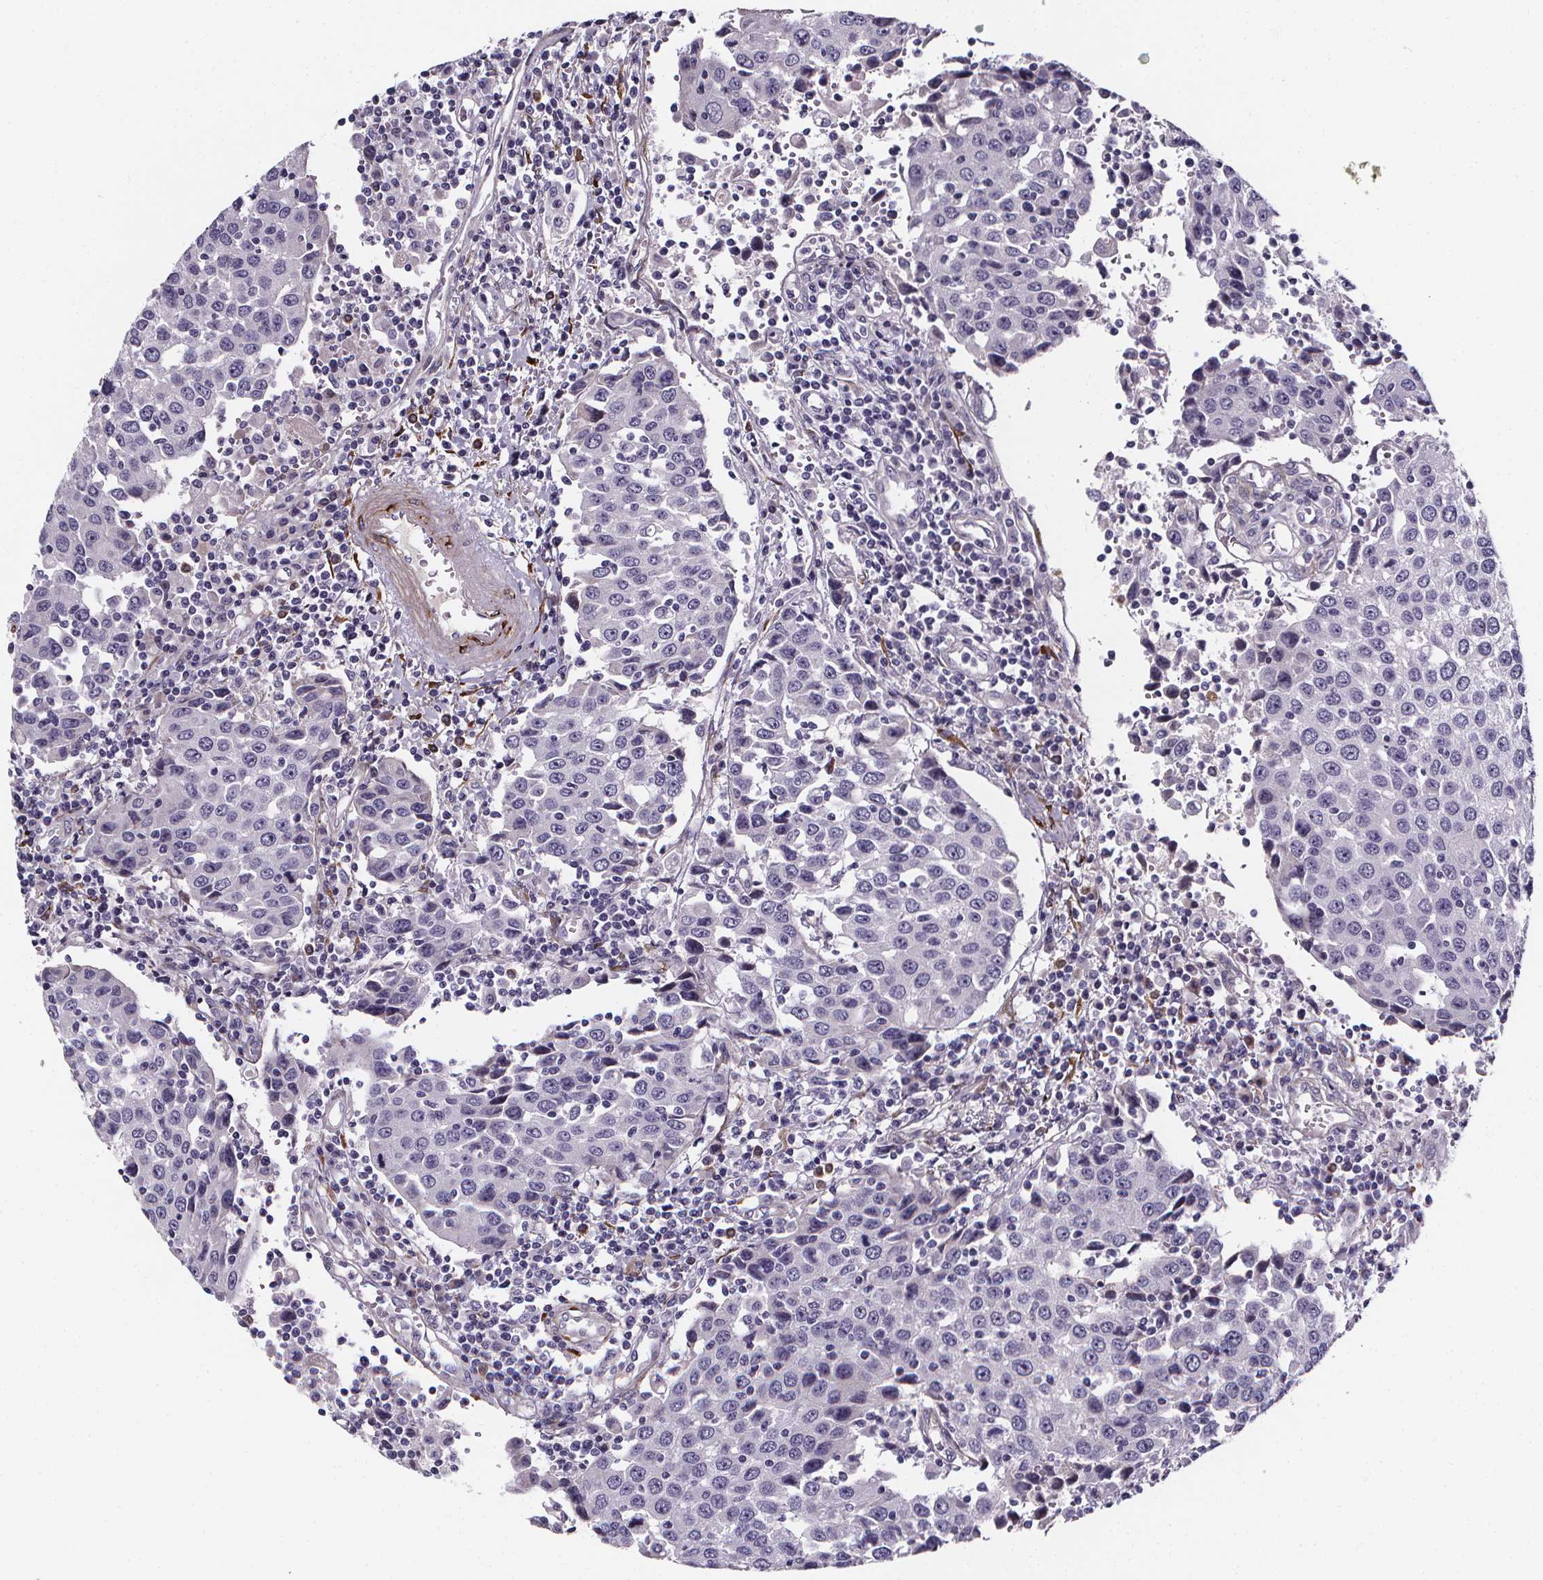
{"staining": {"intensity": "negative", "quantity": "none", "location": "none"}, "tissue": "urothelial cancer", "cell_type": "Tumor cells", "image_type": "cancer", "snomed": [{"axis": "morphology", "description": "Urothelial carcinoma, High grade"}, {"axis": "topography", "description": "Urinary bladder"}], "caption": "A photomicrograph of human high-grade urothelial carcinoma is negative for staining in tumor cells. The staining was performed using DAB (3,3'-diaminobenzidine) to visualize the protein expression in brown, while the nuclei were stained in blue with hematoxylin (Magnification: 20x).", "gene": "AEBP1", "patient": {"sex": "female", "age": 85}}